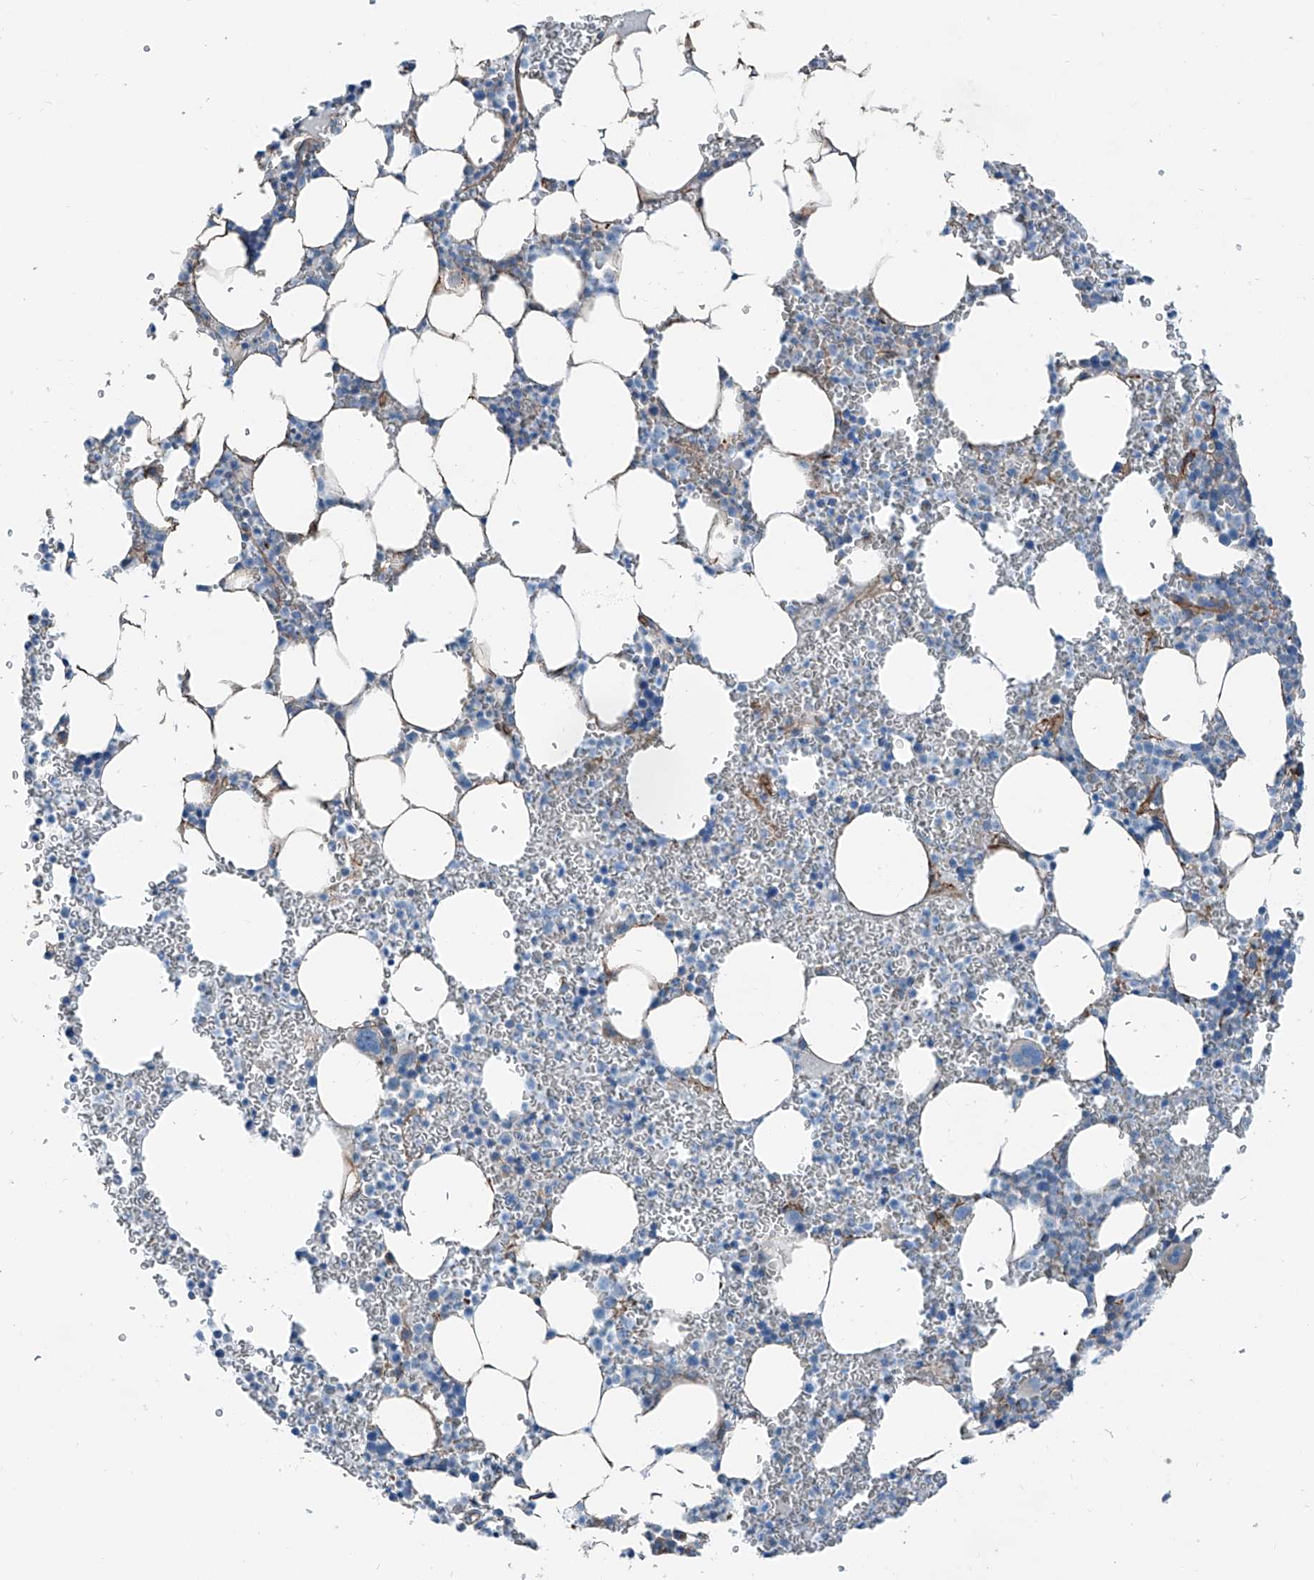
{"staining": {"intensity": "weak", "quantity": "<25%", "location": "cytoplasmic/membranous"}, "tissue": "bone marrow", "cell_type": "Hematopoietic cells", "image_type": "normal", "snomed": [{"axis": "morphology", "description": "Normal tissue, NOS"}, {"axis": "topography", "description": "Bone marrow"}], "caption": "Immunohistochemical staining of normal bone marrow displays no significant positivity in hematopoietic cells. The staining was performed using DAB (3,3'-diaminobenzidine) to visualize the protein expression in brown, while the nuclei were stained in blue with hematoxylin (Magnification: 20x).", "gene": "THEMIS2", "patient": {"sex": "female", "age": 78}}